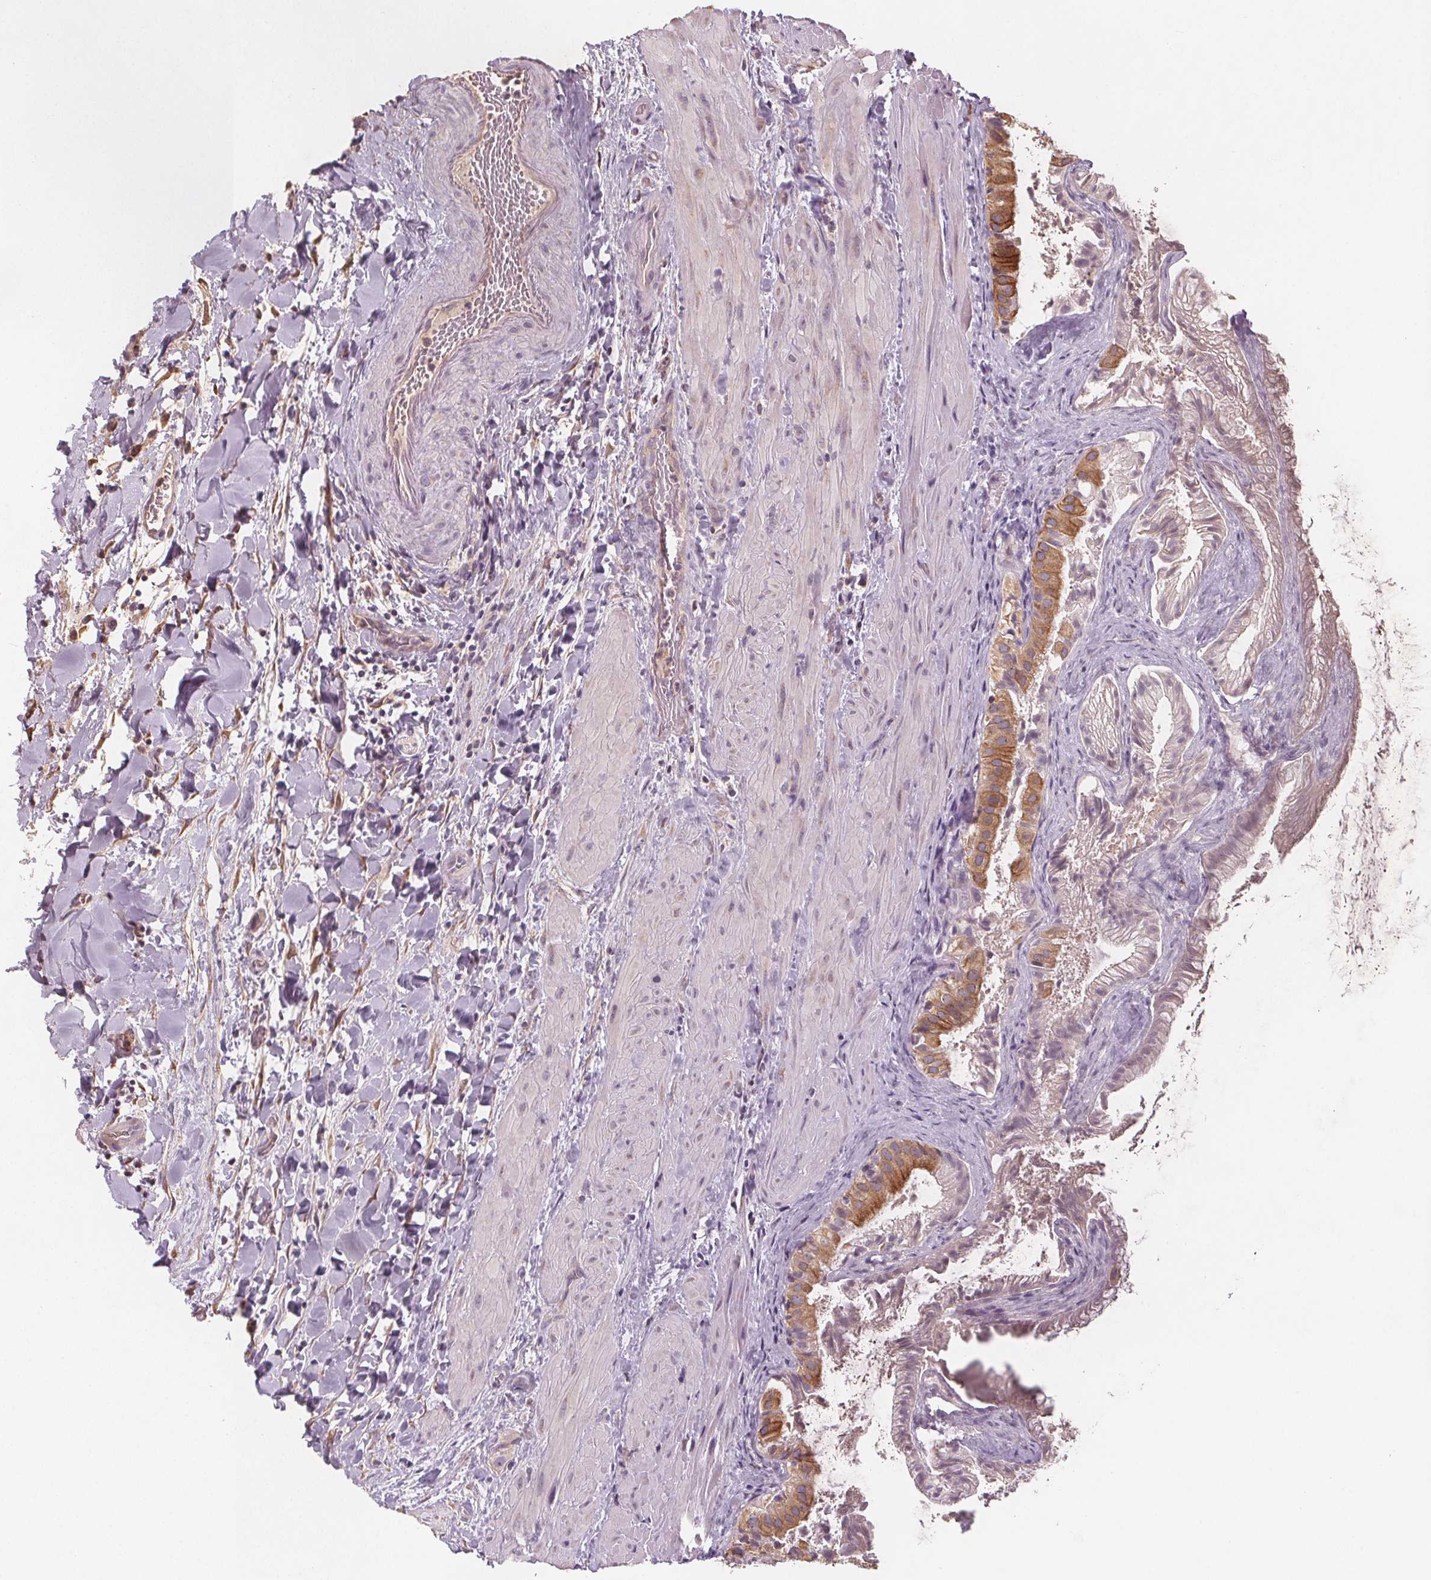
{"staining": {"intensity": "moderate", "quantity": "25%-75%", "location": "cytoplasmic/membranous"}, "tissue": "gallbladder", "cell_type": "Glandular cells", "image_type": "normal", "snomed": [{"axis": "morphology", "description": "Normal tissue, NOS"}, {"axis": "topography", "description": "Gallbladder"}], "caption": "Normal gallbladder shows moderate cytoplasmic/membranous positivity in approximately 25%-75% of glandular cells (brown staining indicates protein expression, while blue staining denotes nuclei)..", "gene": "TMEM80", "patient": {"sex": "male", "age": 70}}